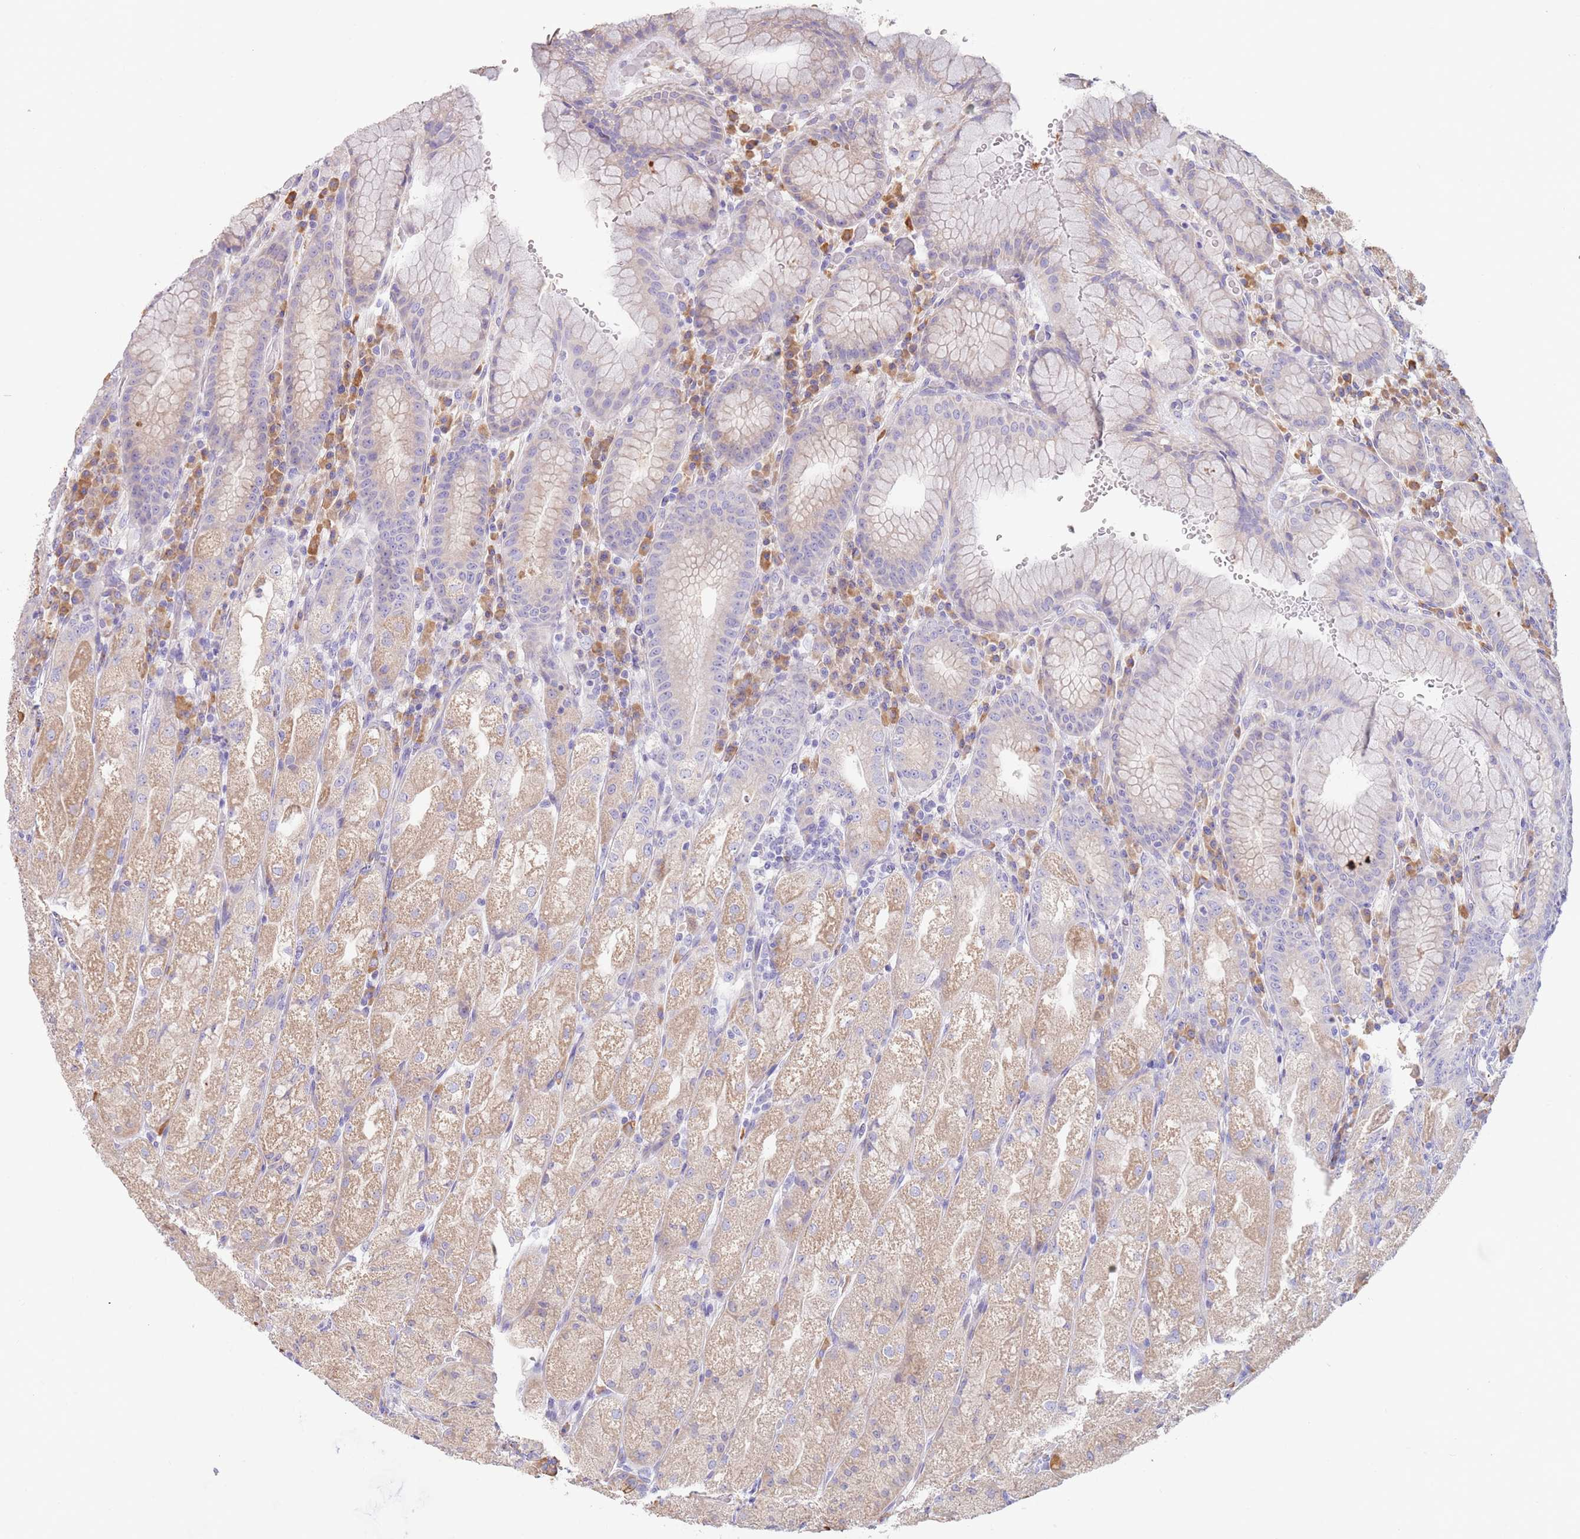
{"staining": {"intensity": "moderate", "quantity": "25%-75%", "location": "cytoplasmic/membranous"}, "tissue": "stomach", "cell_type": "Glandular cells", "image_type": "normal", "snomed": [{"axis": "morphology", "description": "Normal tissue, NOS"}, {"axis": "topography", "description": "Stomach, upper"}], "caption": "Protein positivity by IHC exhibits moderate cytoplasmic/membranous expression in about 25%-75% of glandular cells in benign stomach.", "gene": "CCDC149", "patient": {"sex": "male", "age": 52}}